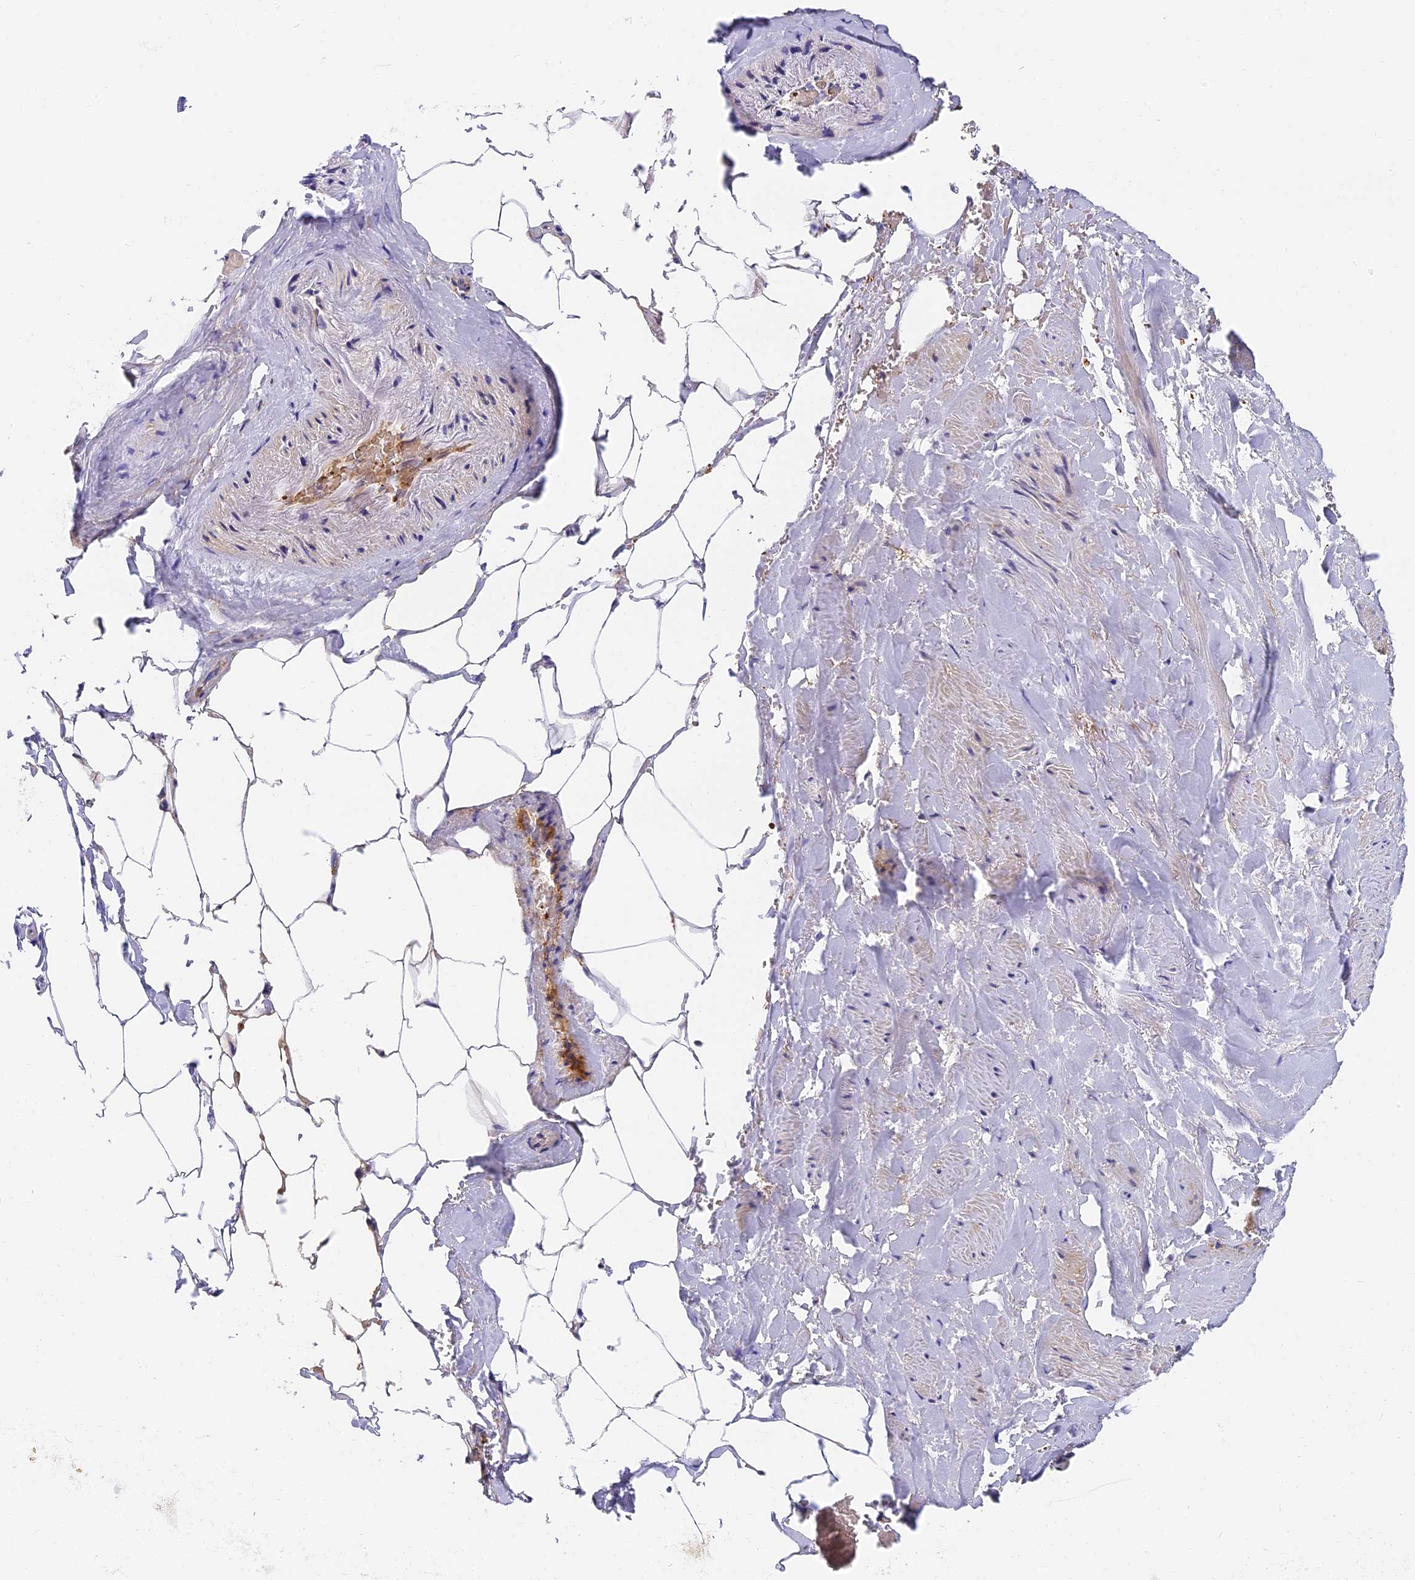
{"staining": {"intensity": "negative", "quantity": "none", "location": "none"}, "tissue": "adipose tissue", "cell_type": "Adipocytes", "image_type": "normal", "snomed": [{"axis": "morphology", "description": "Normal tissue, NOS"}, {"axis": "morphology", "description": "Adenocarcinoma, Low grade"}, {"axis": "topography", "description": "Prostate"}, {"axis": "topography", "description": "Peripheral nerve tissue"}], "caption": "Immunohistochemistry of benign adipose tissue demonstrates no positivity in adipocytes. (DAB (3,3'-diaminobenzidine) immunohistochemistry, high magnification).", "gene": "MISP3", "patient": {"sex": "male", "age": 63}}